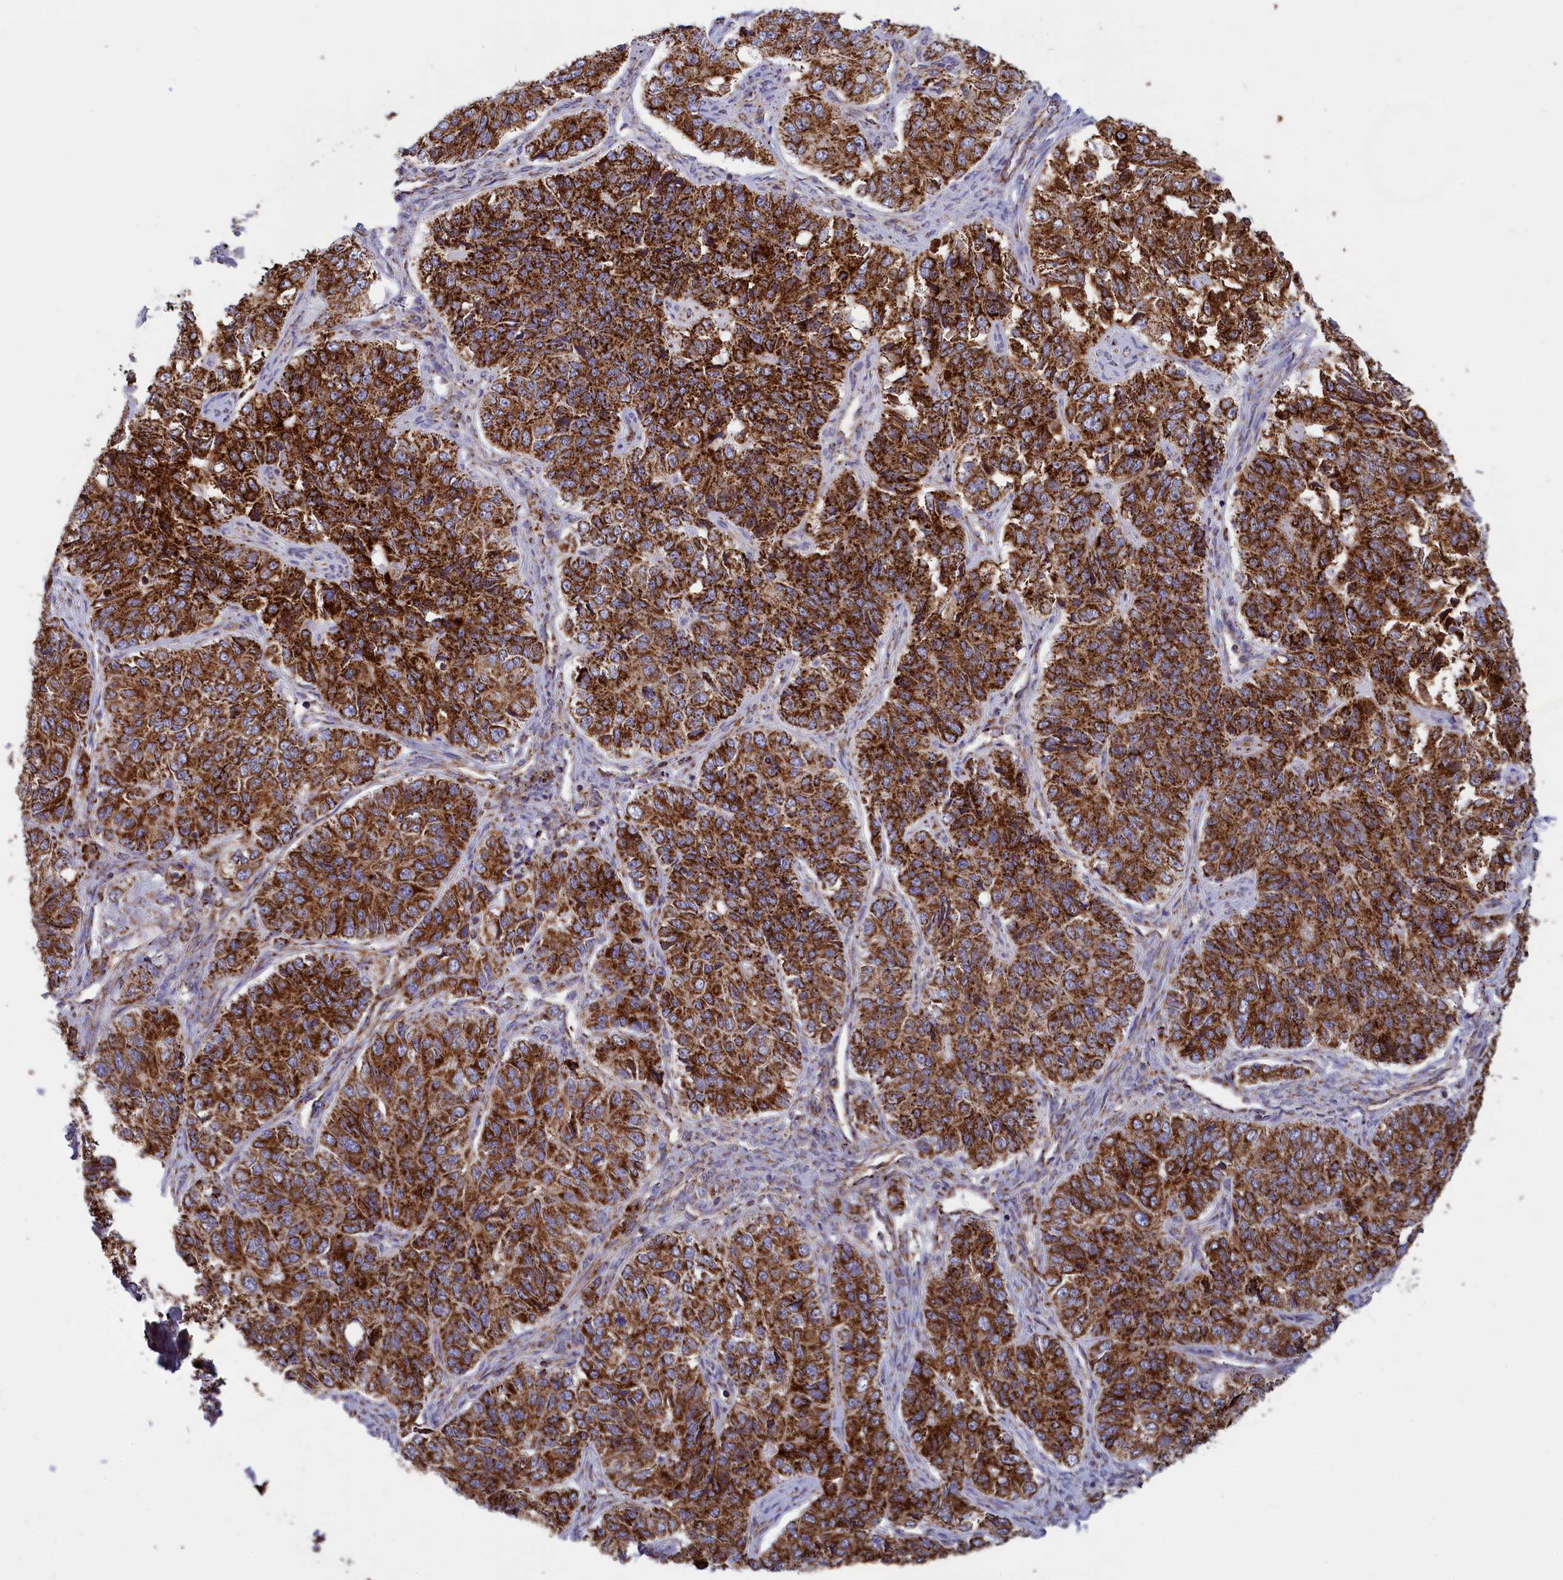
{"staining": {"intensity": "strong", "quantity": ">75%", "location": "cytoplasmic/membranous"}, "tissue": "ovarian cancer", "cell_type": "Tumor cells", "image_type": "cancer", "snomed": [{"axis": "morphology", "description": "Carcinoma, endometroid"}, {"axis": "topography", "description": "Ovary"}], "caption": "This image demonstrates IHC staining of human ovarian cancer (endometroid carcinoma), with high strong cytoplasmic/membranous staining in about >75% of tumor cells.", "gene": "ISOC2", "patient": {"sex": "female", "age": 51}}